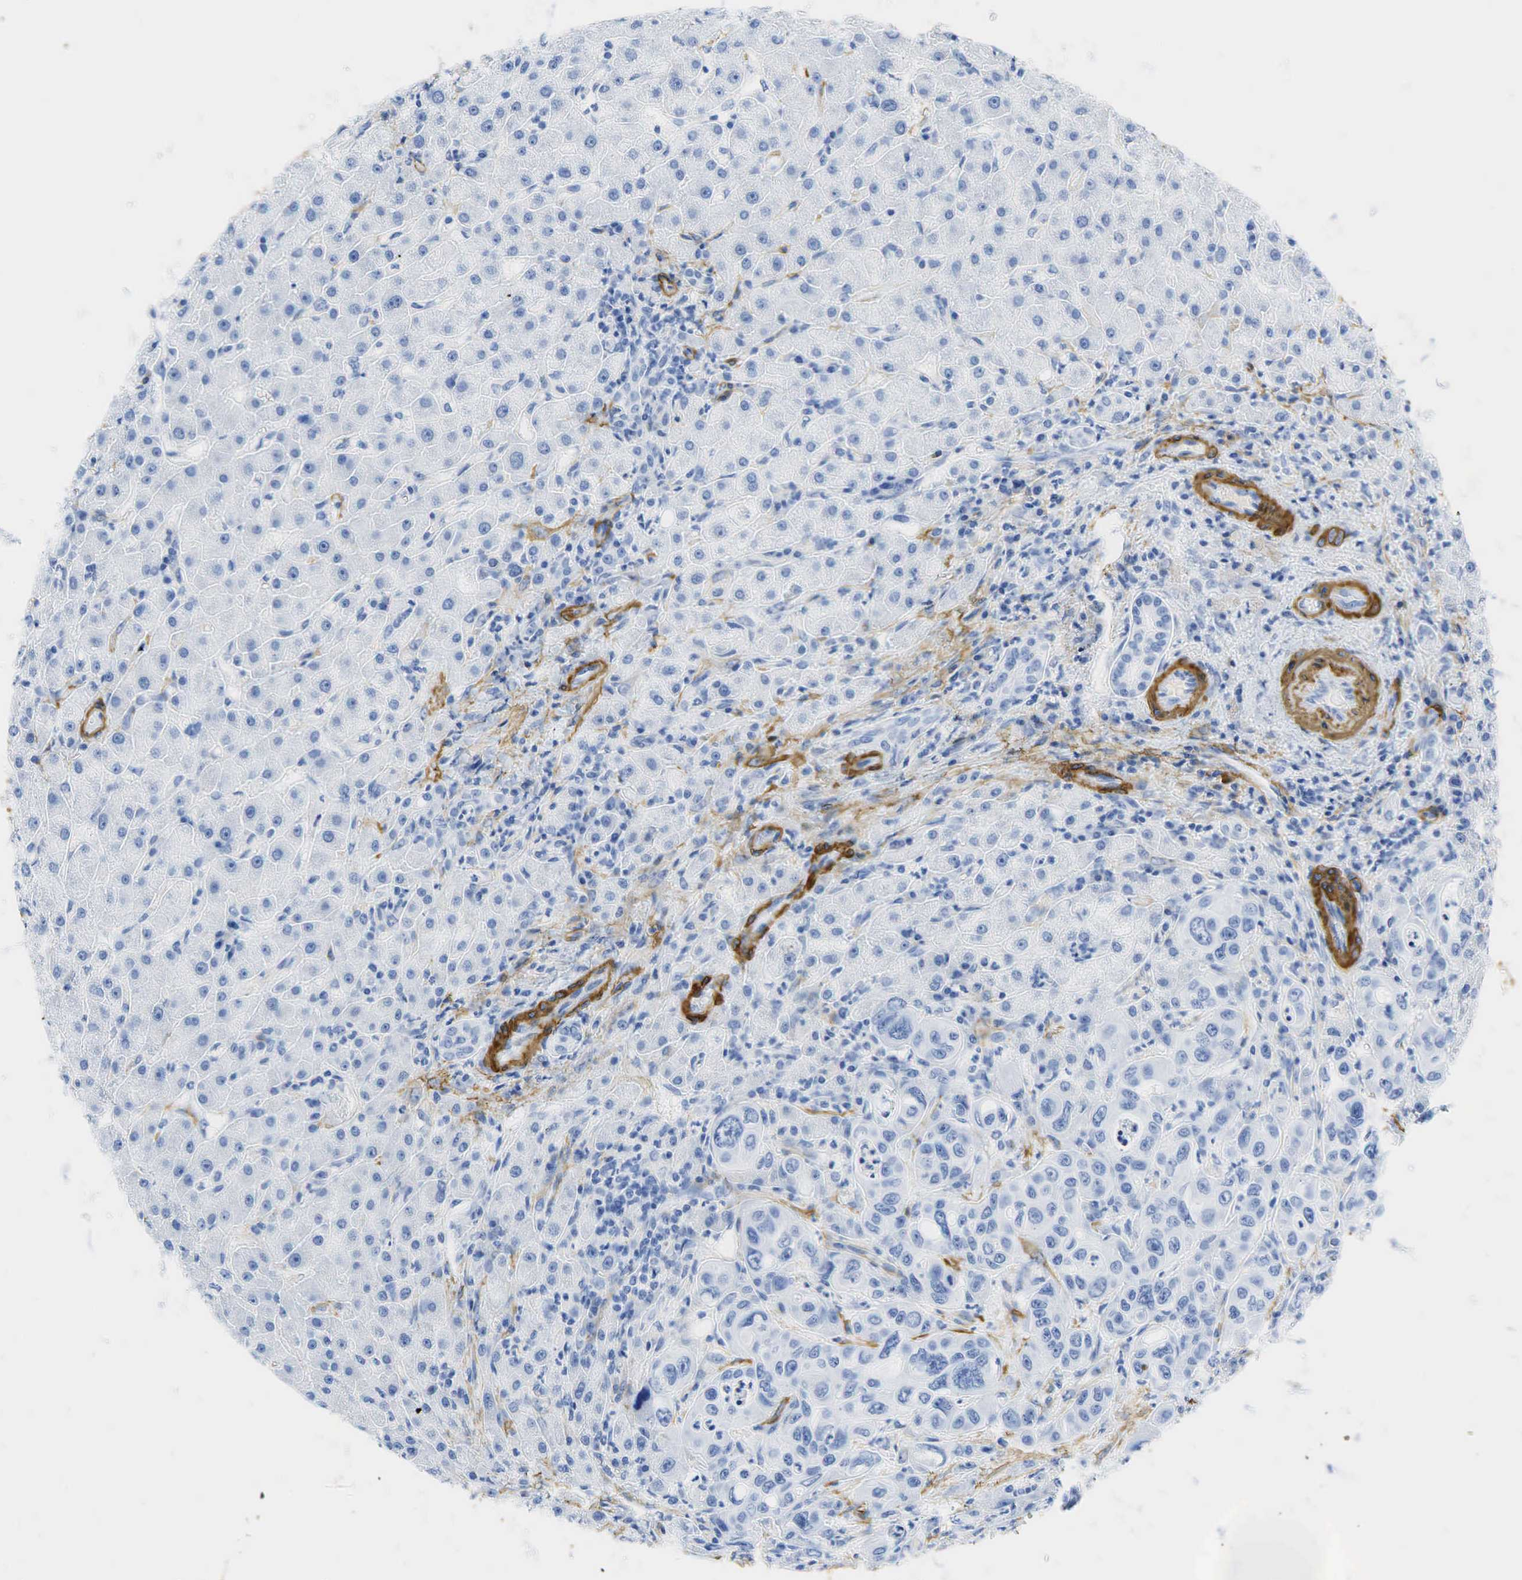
{"staining": {"intensity": "negative", "quantity": "none", "location": "none"}, "tissue": "liver", "cell_type": "Cholangiocytes", "image_type": "normal", "snomed": [{"axis": "morphology", "description": "Normal tissue, NOS"}, {"axis": "topography", "description": "Liver"}], "caption": "Image shows no significant protein expression in cholangiocytes of unremarkable liver.", "gene": "ACTA1", "patient": {"sex": "female", "age": 79}}